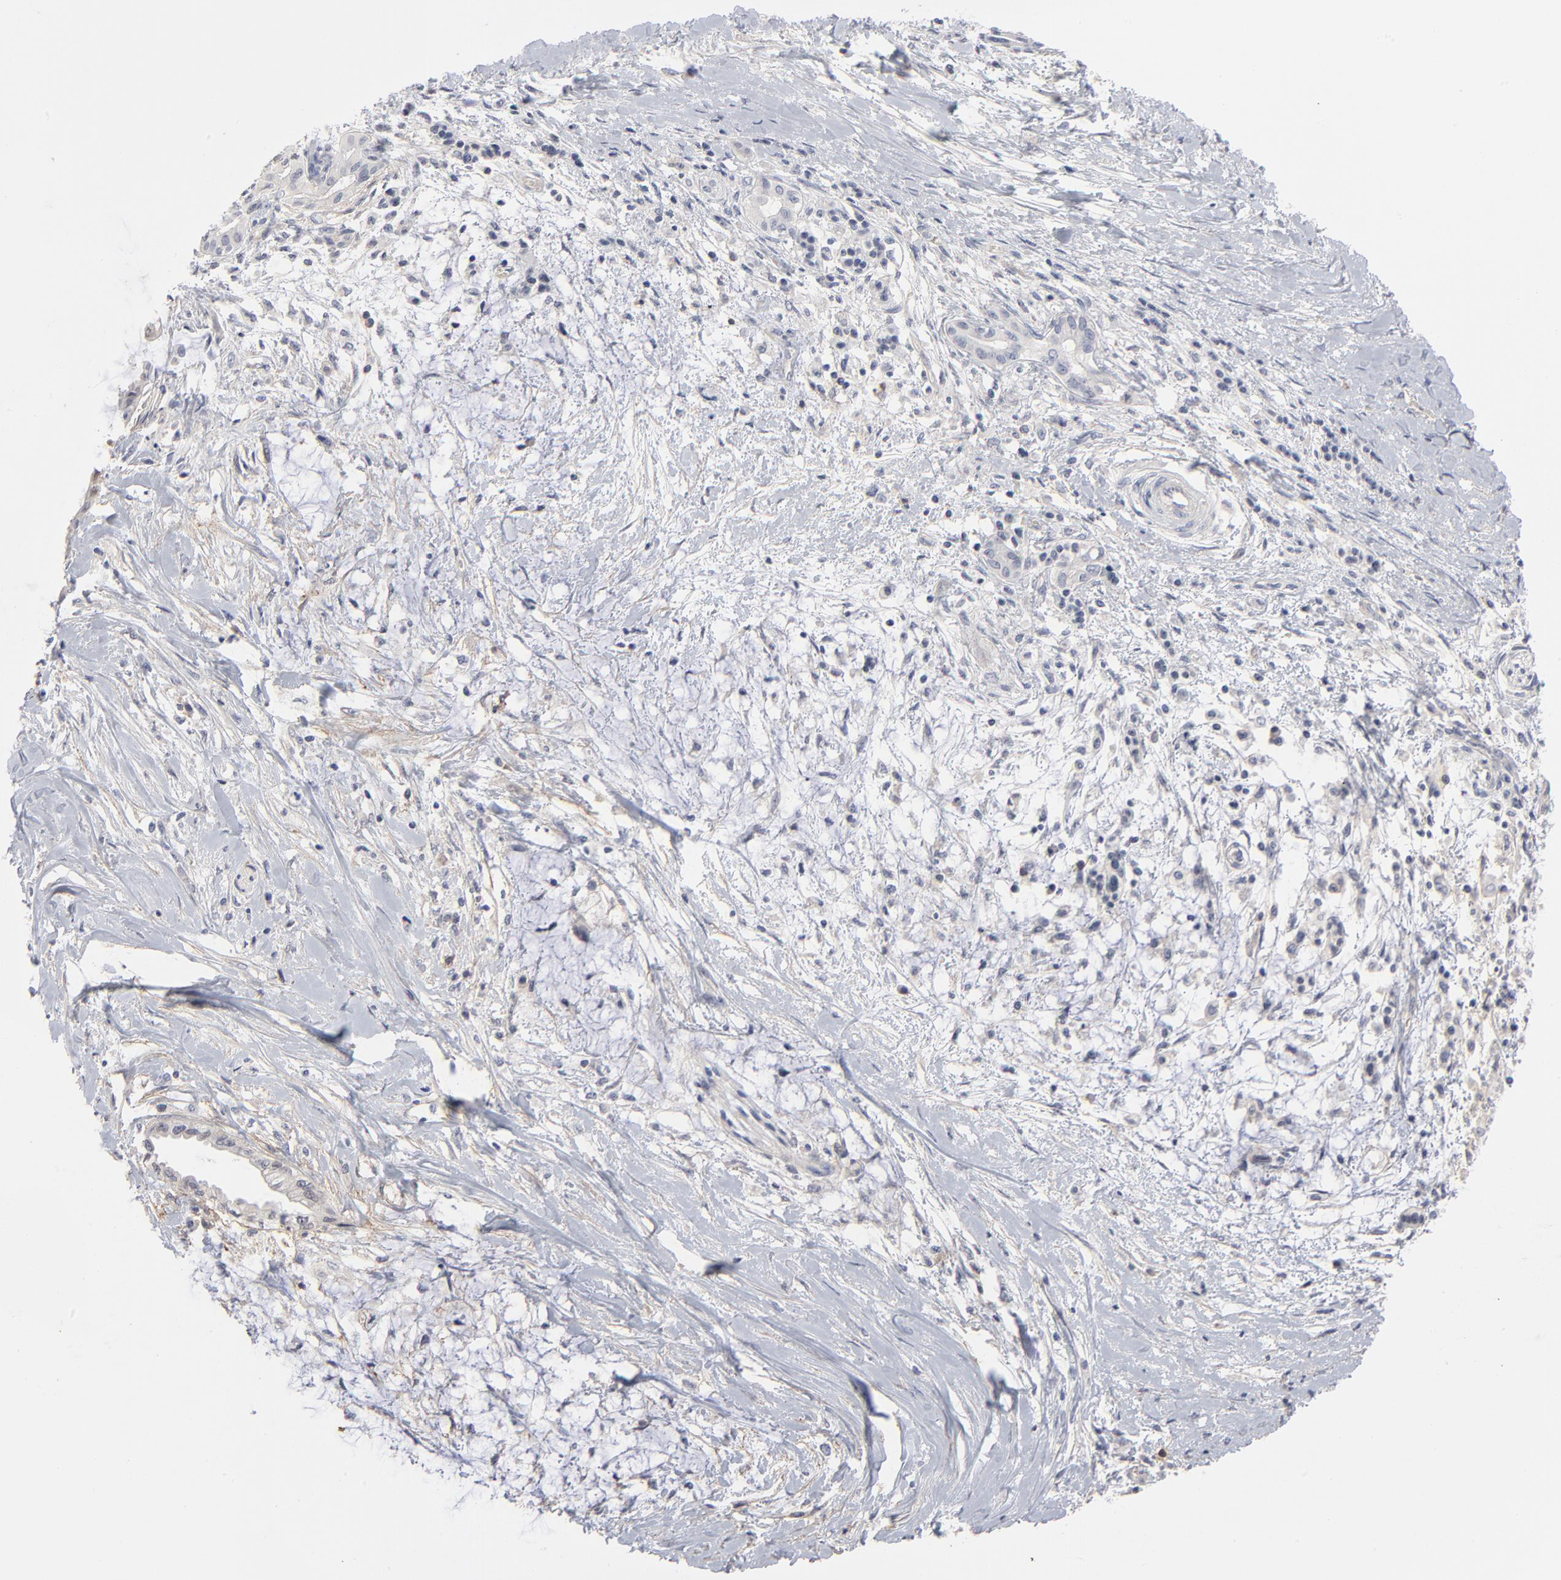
{"staining": {"intensity": "weak", "quantity": "25%-75%", "location": "cytoplasmic/membranous"}, "tissue": "pancreatic cancer", "cell_type": "Tumor cells", "image_type": "cancer", "snomed": [{"axis": "morphology", "description": "Adenocarcinoma, NOS"}, {"axis": "topography", "description": "Pancreas"}], "caption": "Human pancreatic adenocarcinoma stained with a protein marker exhibits weak staining in tumor cells.", "gene": "SLC16A1", "patient": {"sex": "female", "age": 64}}